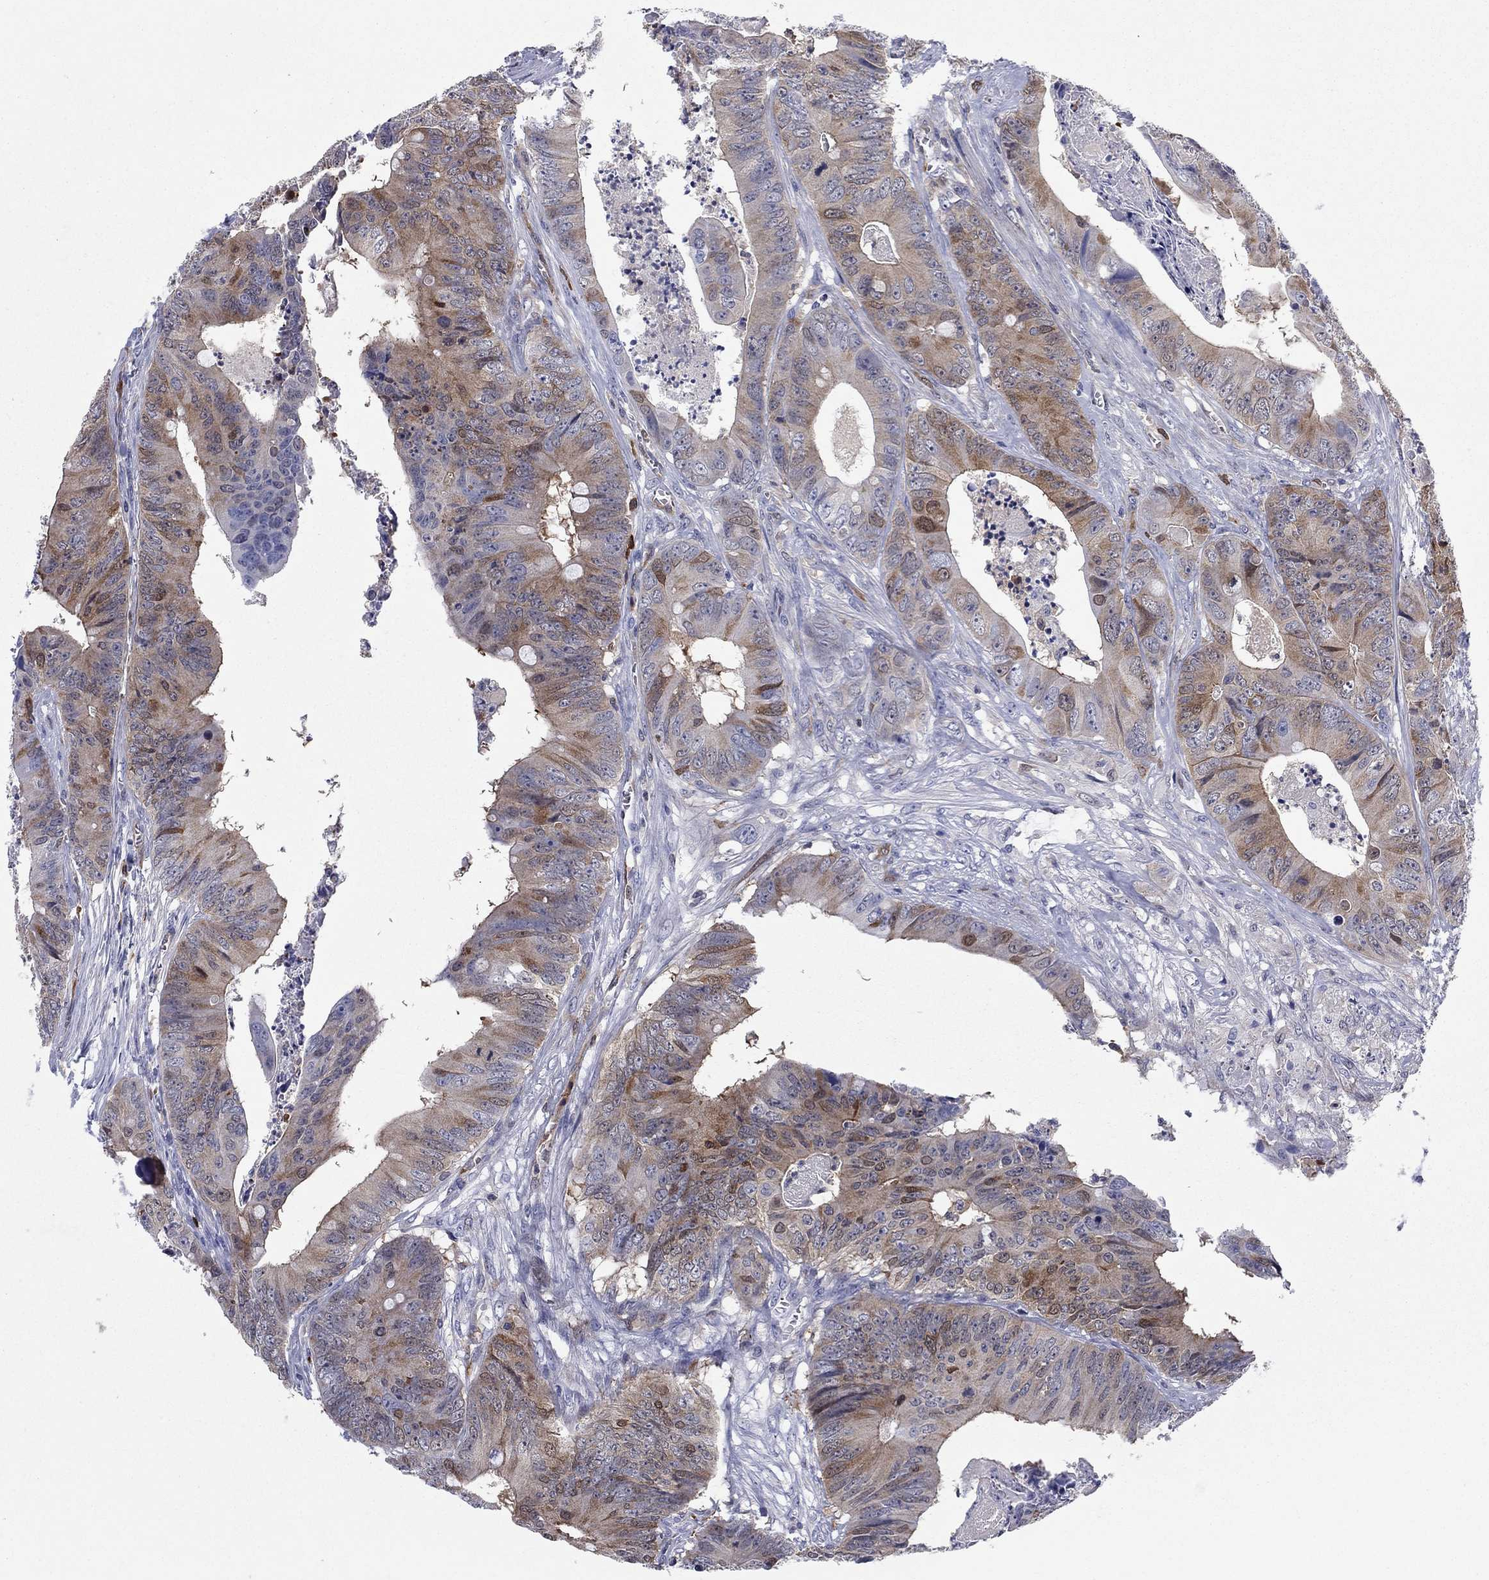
{"staining": {"intensity": "moderate", "quantity": ">75%", "location": "cytoplasmic/membranous"}, "tissue": "colorectal cancer", "cell_type": "Tumor cells", "image_type": "cancer", "snomed": [{"axis": "morphology", "description": "Adenocarcinoma, NOS"}, {"axis": "topography", "description": "Colon"}], "caption": "The micrograph demonstrates immunohistochemical staining of colorectal adenocarcinoma. There is moderate cytoplasmic/membranous positivity is appreciated in approximately >75% of tumor cells.", "gene": "STMN1", "patient": {"sex": "male", "age": 84}}